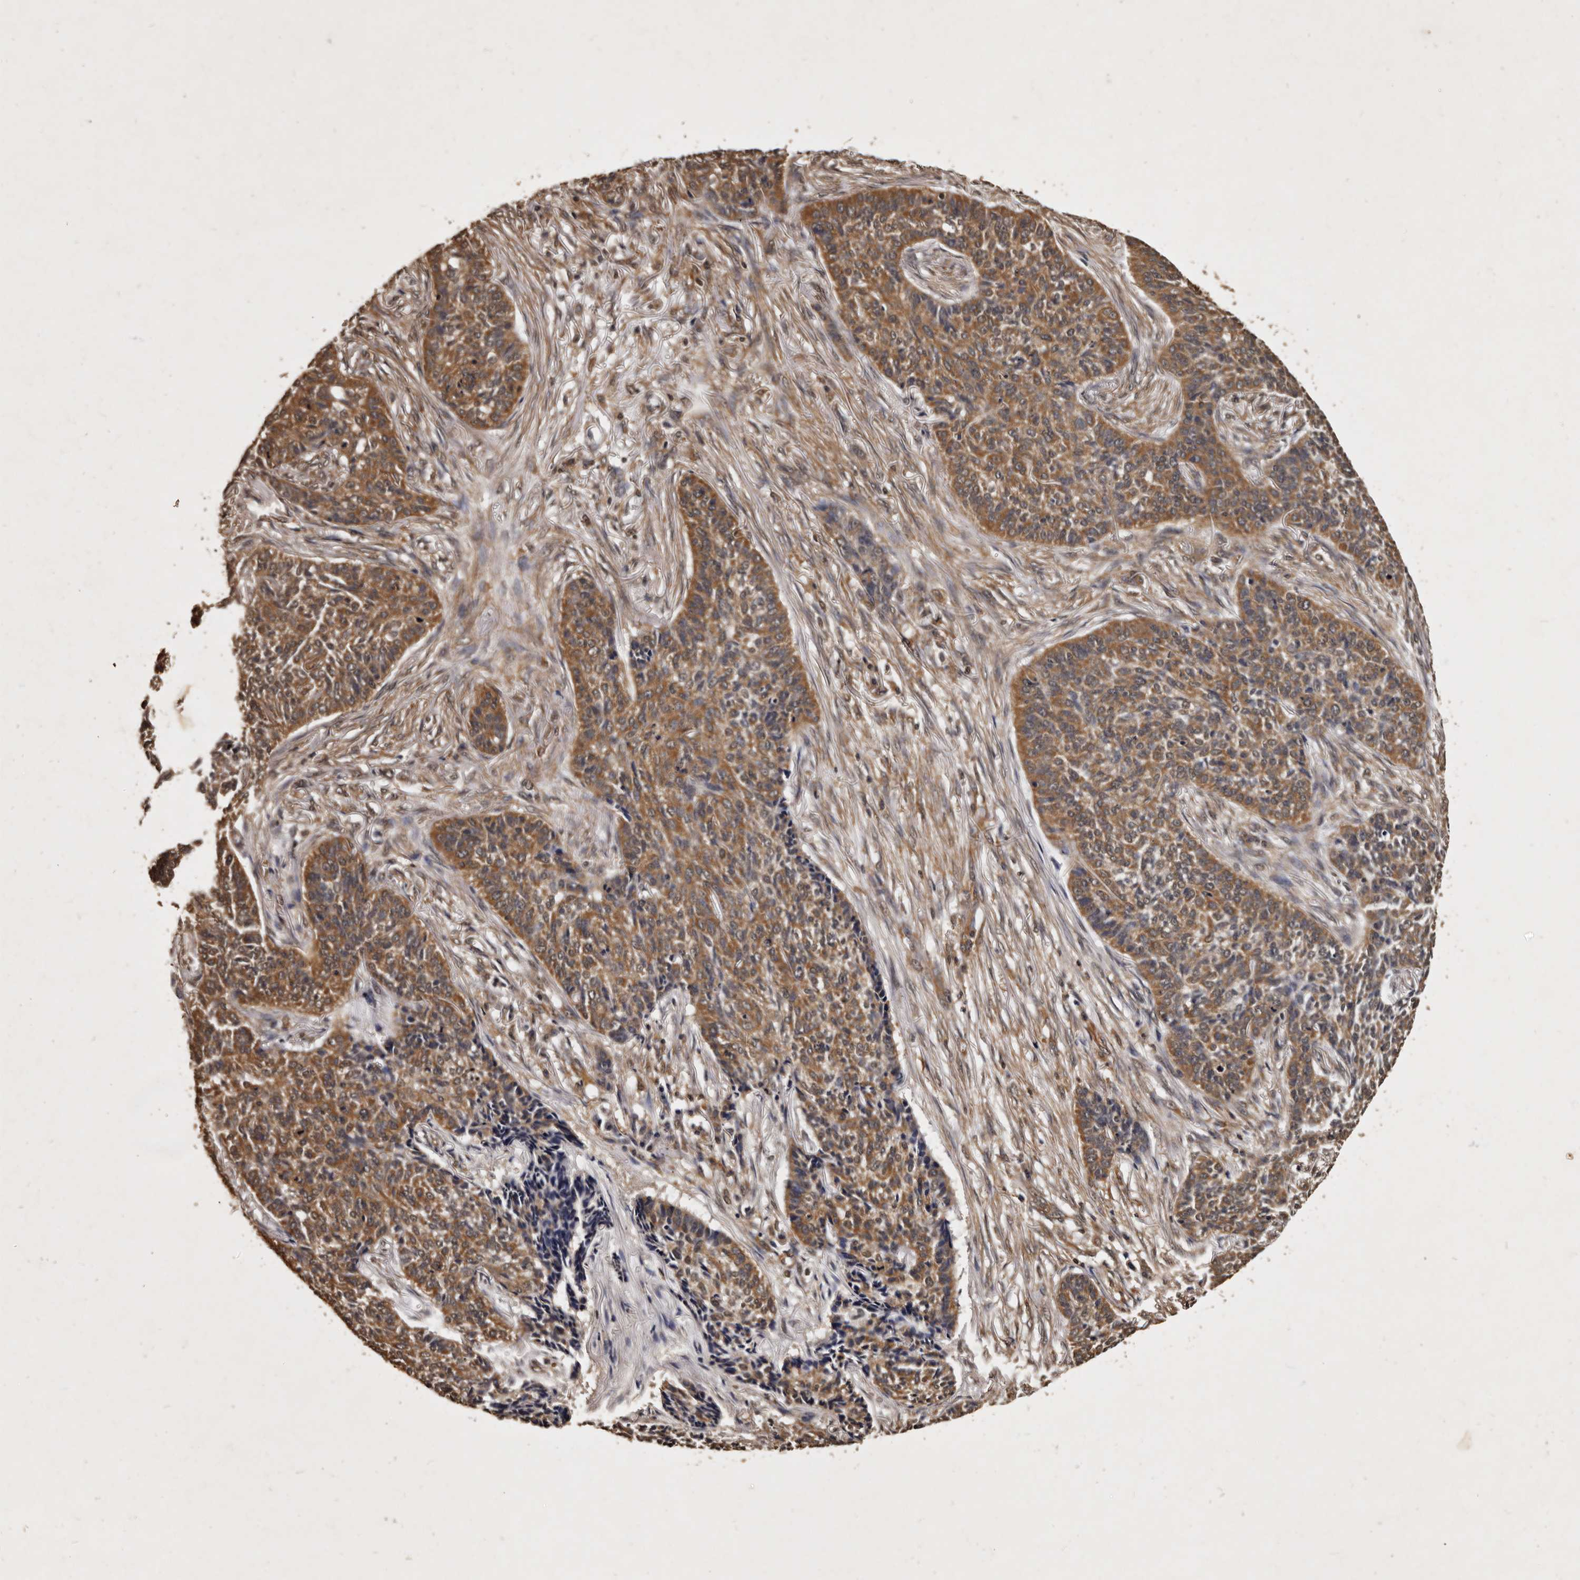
{"staining": {"intensity": "moderate", "quantity": ">75%", "location": "cytoplasmic/membranous"}, "tissue": "skin cancer", "cell_type": "Tumor cells", "image_type": "cancer", "snomed": [{"axis": "morphology", "description": "Basal cell carcinoma"}, {"axis": "topography", "description": "Skin"}], "caption": "Skin cancer (basal cell carcinoma) tissue reveals moderate cytoplasmic/membranous staining in approximately >75% of tumor cells", "gene": "PARS2", "patient": {"sex": "male", "age": 85}}